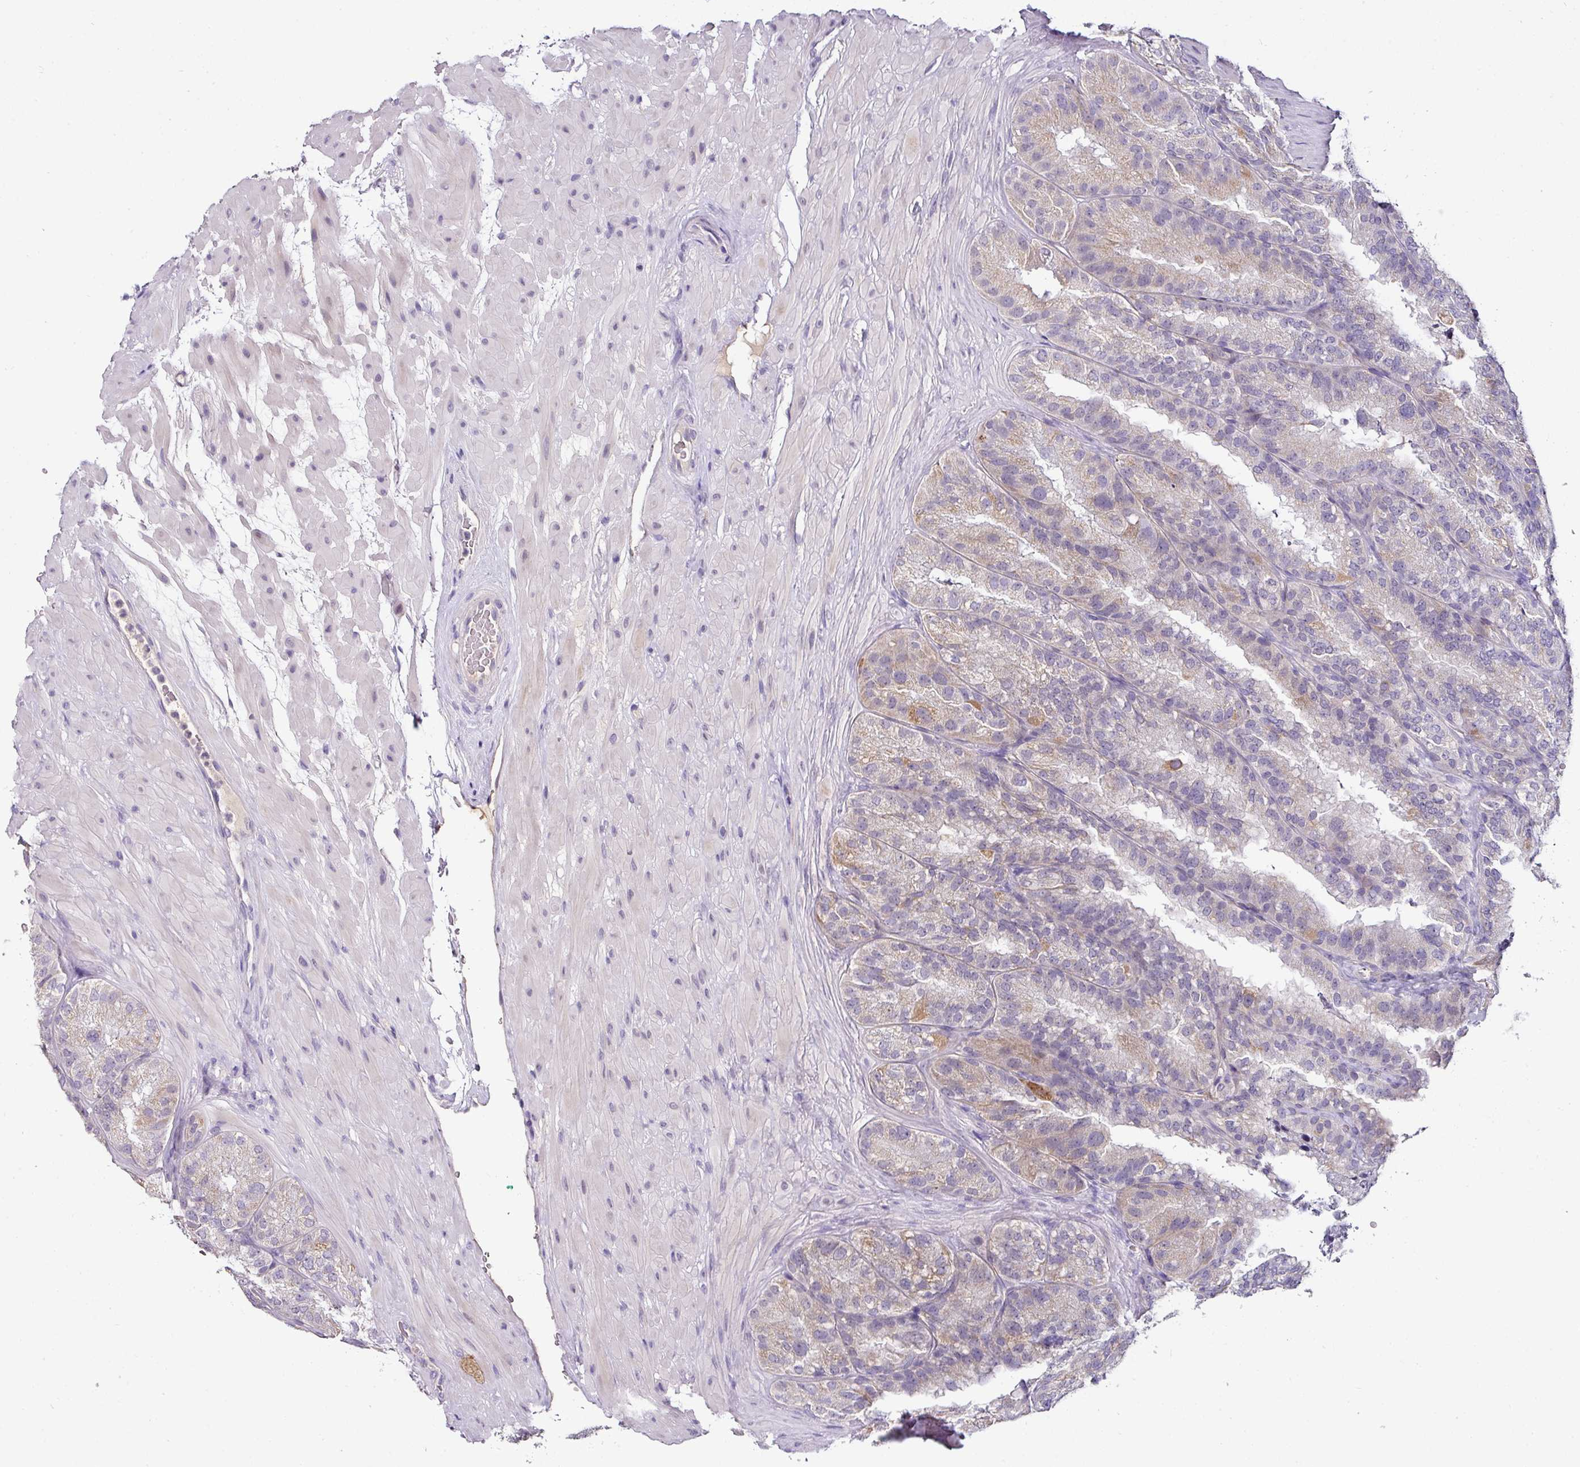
{"staining": {"intensity": "weak", "quantity": "<25%", "location": "cytoplasmic/membranous"}, "tissue": "seminal vesicle", "cell_type": "Glandular cells", "image_type": "normal", "snomed": [{"axis": "morphology", "description": "Normal tissue, NOS"}, {"axis": "topography", "description": "Seminal veicle"}], "caption": "High power microscopy micrograph of an IHC histopathology image of benign seminal vesicle, revealing no significant positivity in glandular cells.", "gene": "NAPSA", "patient": {"sex": "male", "age": 58}}